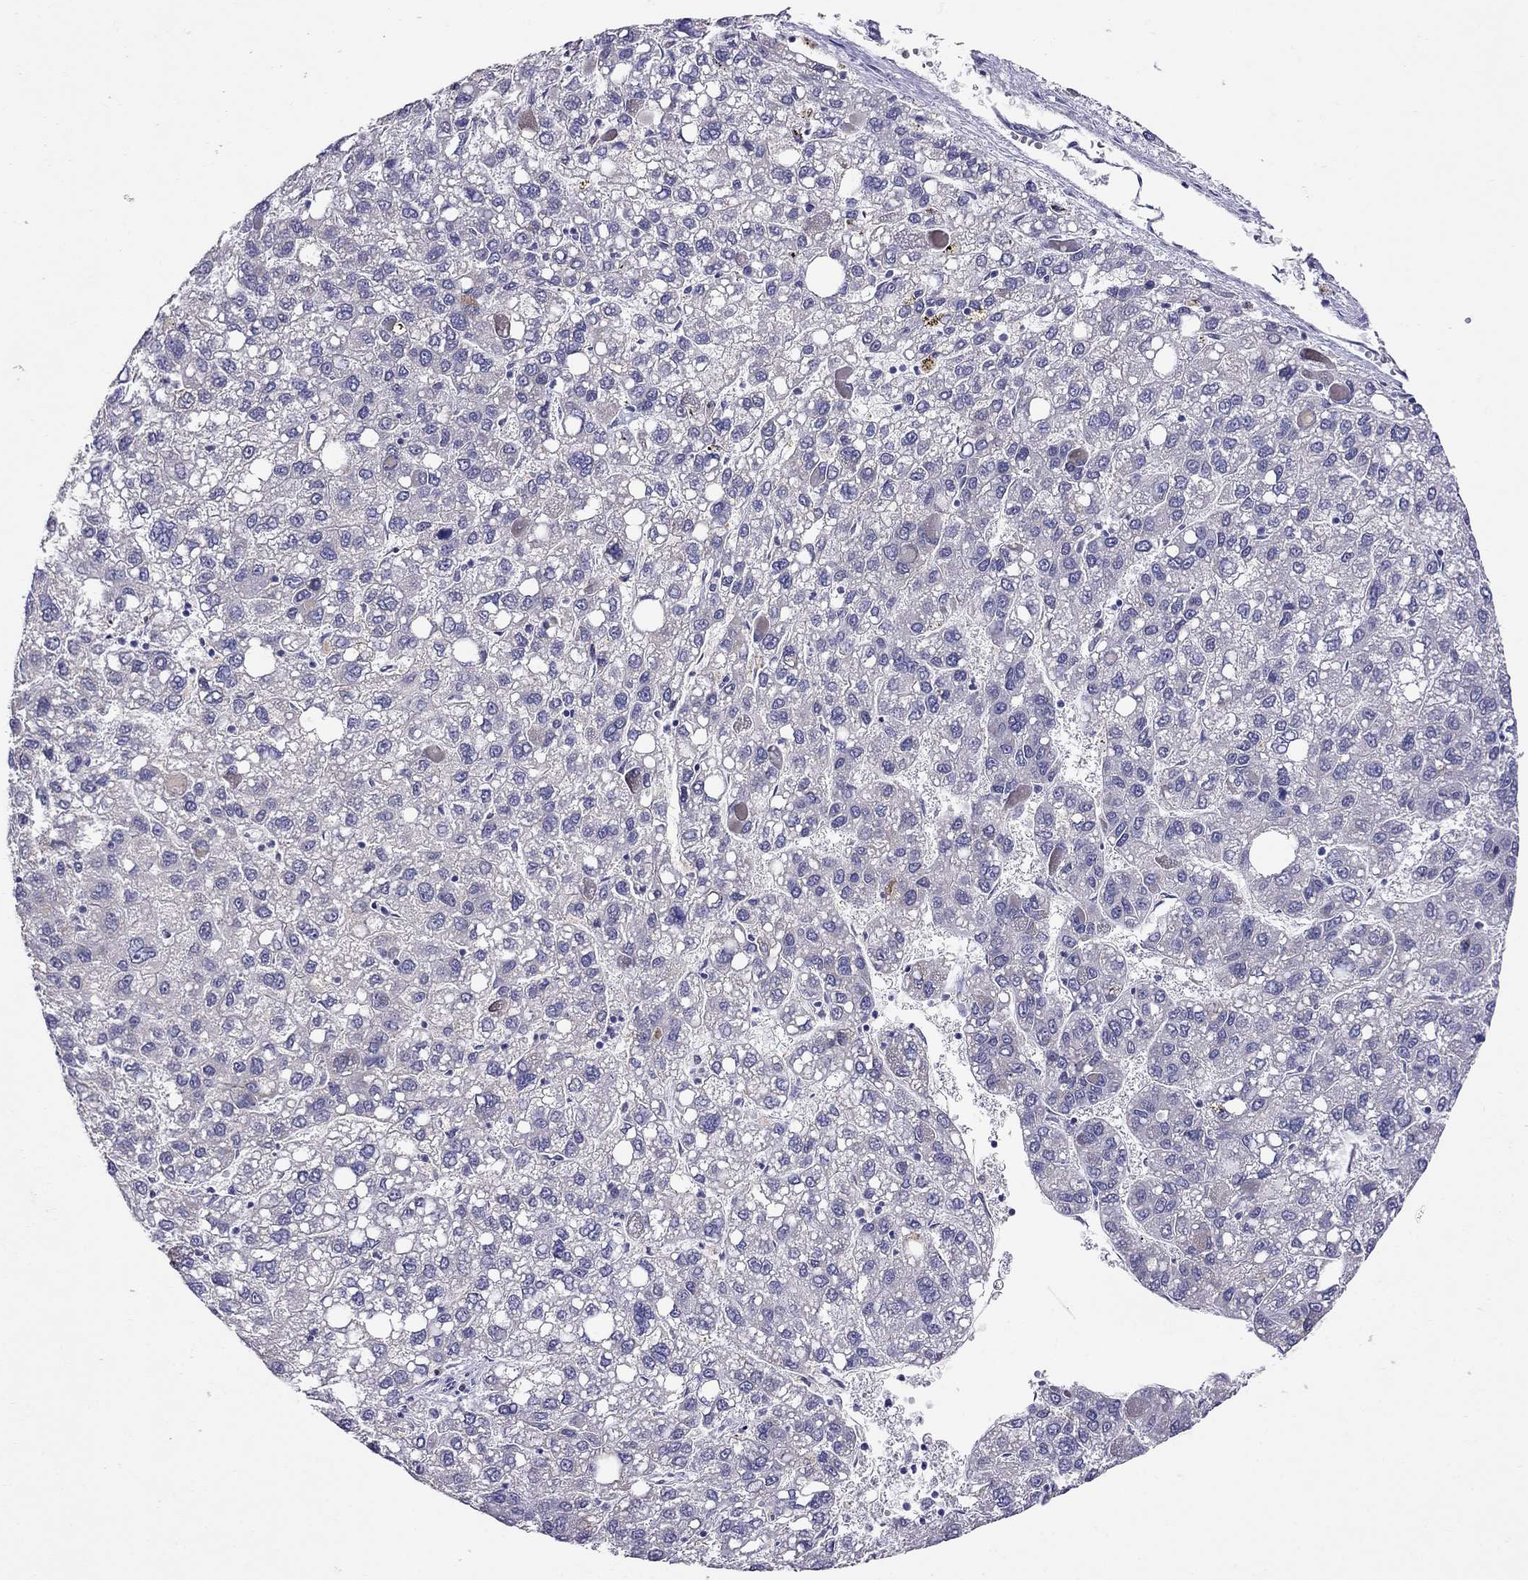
{"staining": {"intensity": "negative", "quantity": "none", "location": "none"}, "tissue": "liver cancer", "cell_type": "Tumor cells", "image_type": "cancer", "snomed": [{"axis": "morphology", "description": "Carcinoma, Hepatocellular, NOS"}, {"axis": "topography", "description": "Liver"}], "caption": "Immunohistochemical staining of human liver hepatocellular carcinoma shows no significant positivity in tumor cells. The staining is performed using DAB brown chromogen with nuclei counter-stained in using hematoxylin.", "gene": "MYO3B", "patient": {"sex": "female", "age": 82}}